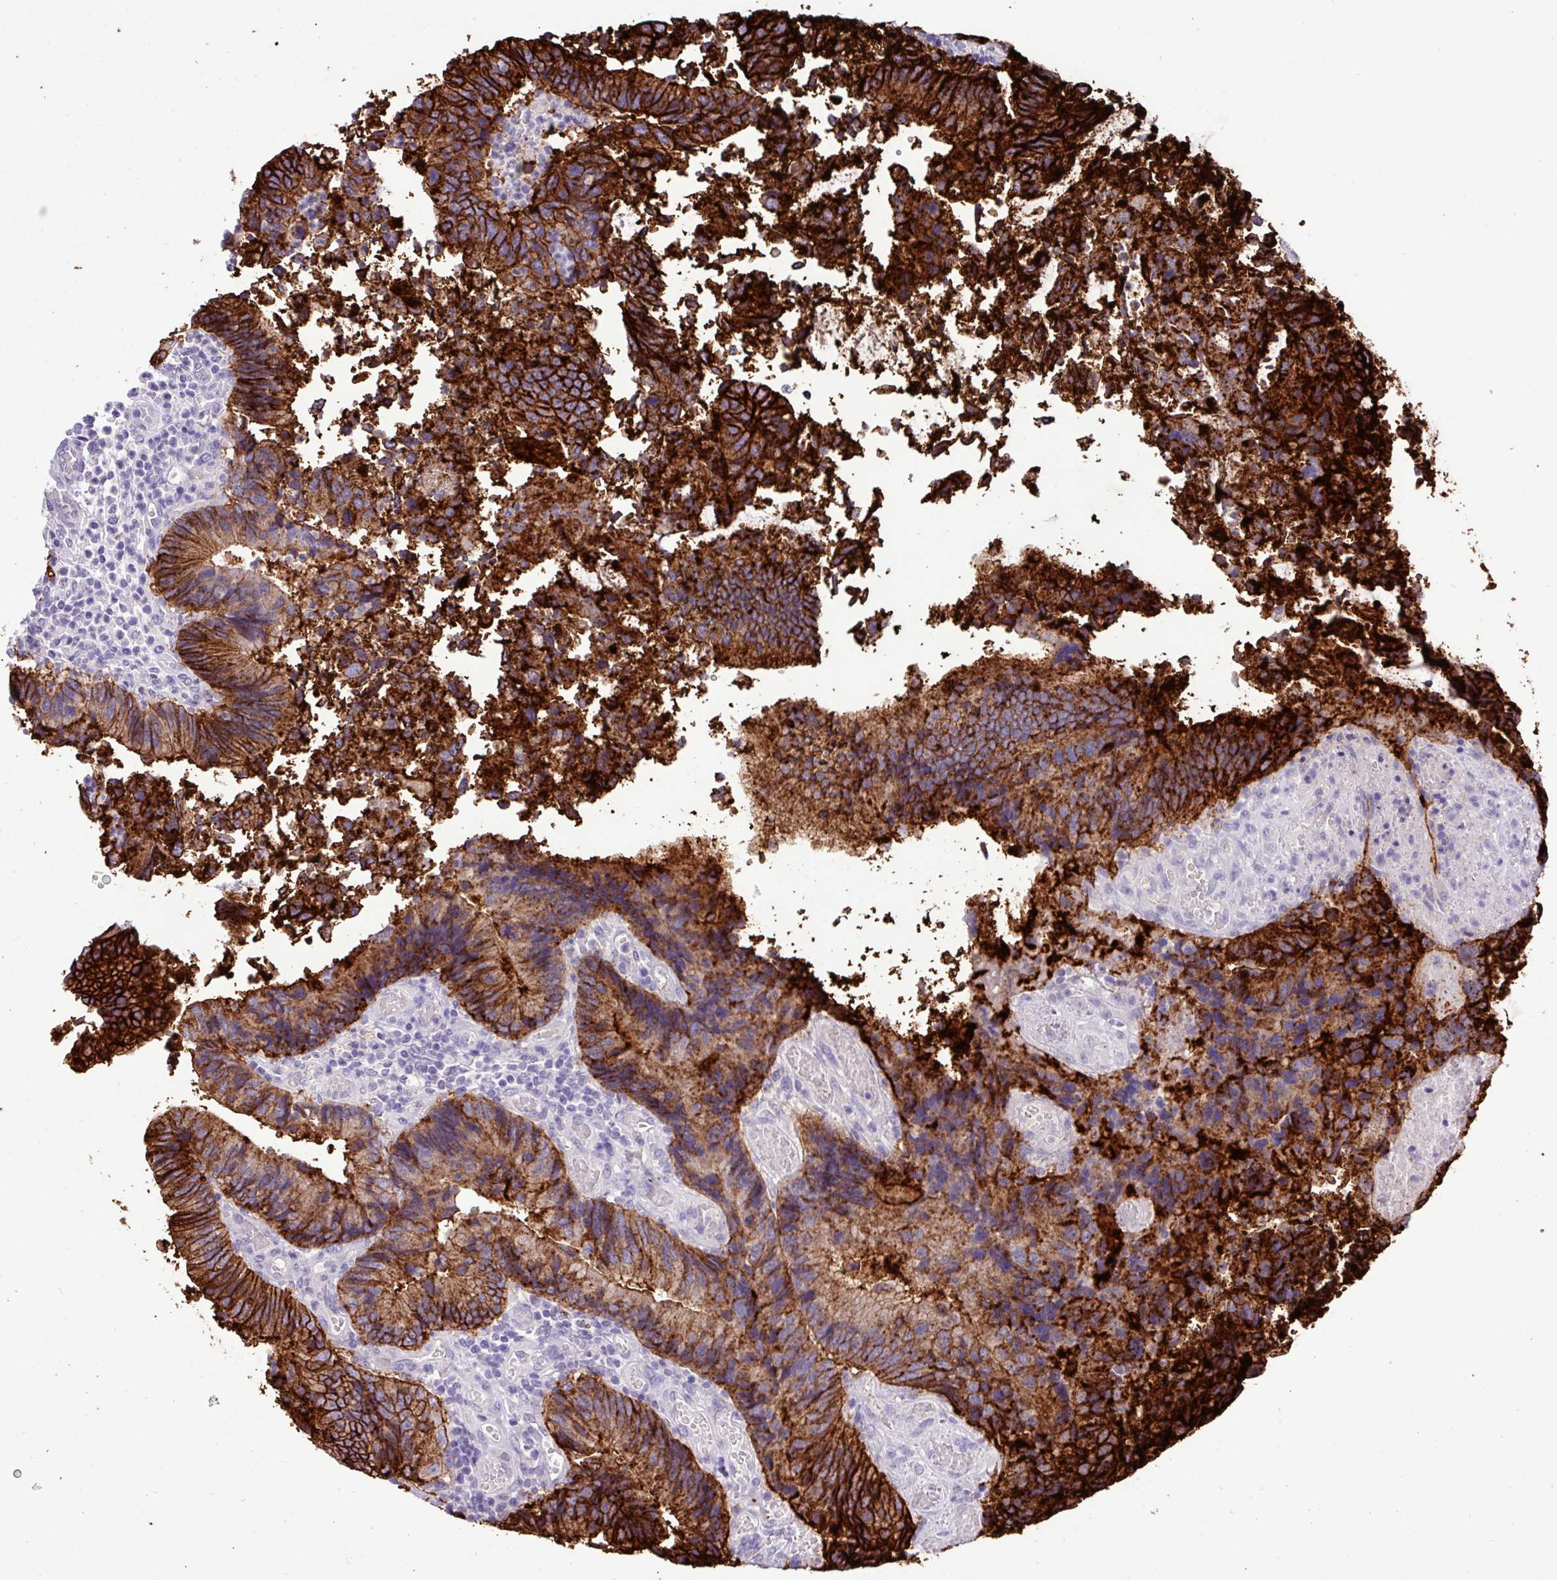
{"staining": {"intensity": "strong", "quantity": ">75%", "location": "cytoplasmic/membranous"}, "tissue": "colorectal cancer", "cell_type": "Tumor cells", "image_type": "cancer", "snomed": [{"axis": "morphology", "description": "Adenocarcinoma, NOS"}, {"axis": "topography", "description": "Colon"}], "caption": "Colorectal cancer stained with DAB (3,3'-diaminobenzidine) immunohistochemistry (IHC) displays high levels of strong cytoplasmic/membranous staining in about >75% of tumor cells.", "gene": "EPCAM", "patient": {"sex": "female", "age": 67}}